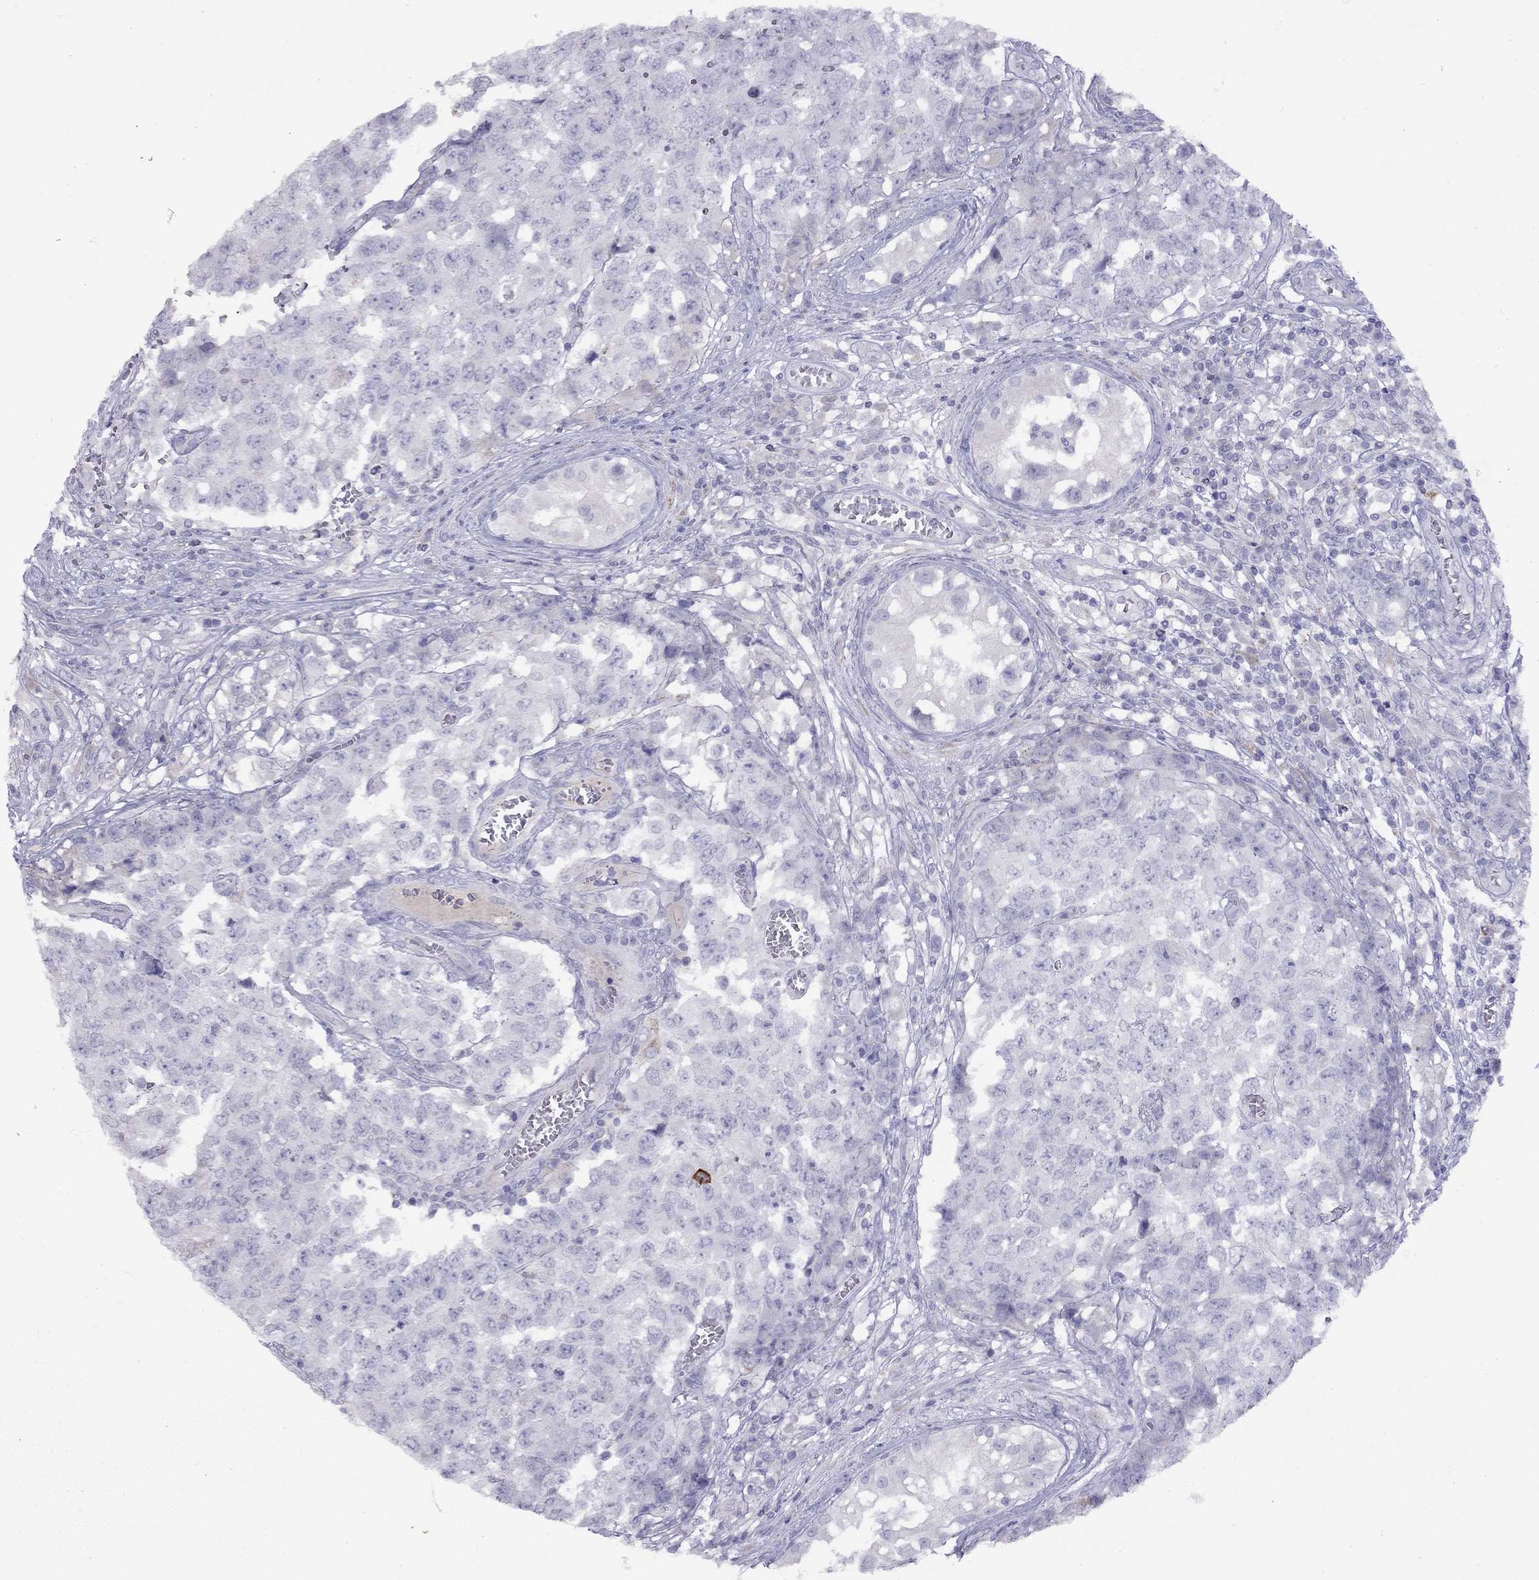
{"staining": {"intensity": "negative", "quantity": "none", "location": "none"}, "tissue": "testis cancer", "cell_type": "Tumor cells", "image_type": "cancer", "snomed": [{"axis": "morphology", "description": "Carcinoma, Embryonal, NOS"}, {"axis": "topography", "description": "Testis"}], "caption": "This is an immunohistochemistry (IHC) image of testis cancer (embryonal carcinoma). There is no positivity in tumor cells.", "gene": "CPNE4", "patient": {"sex": "male", "age": 23}}